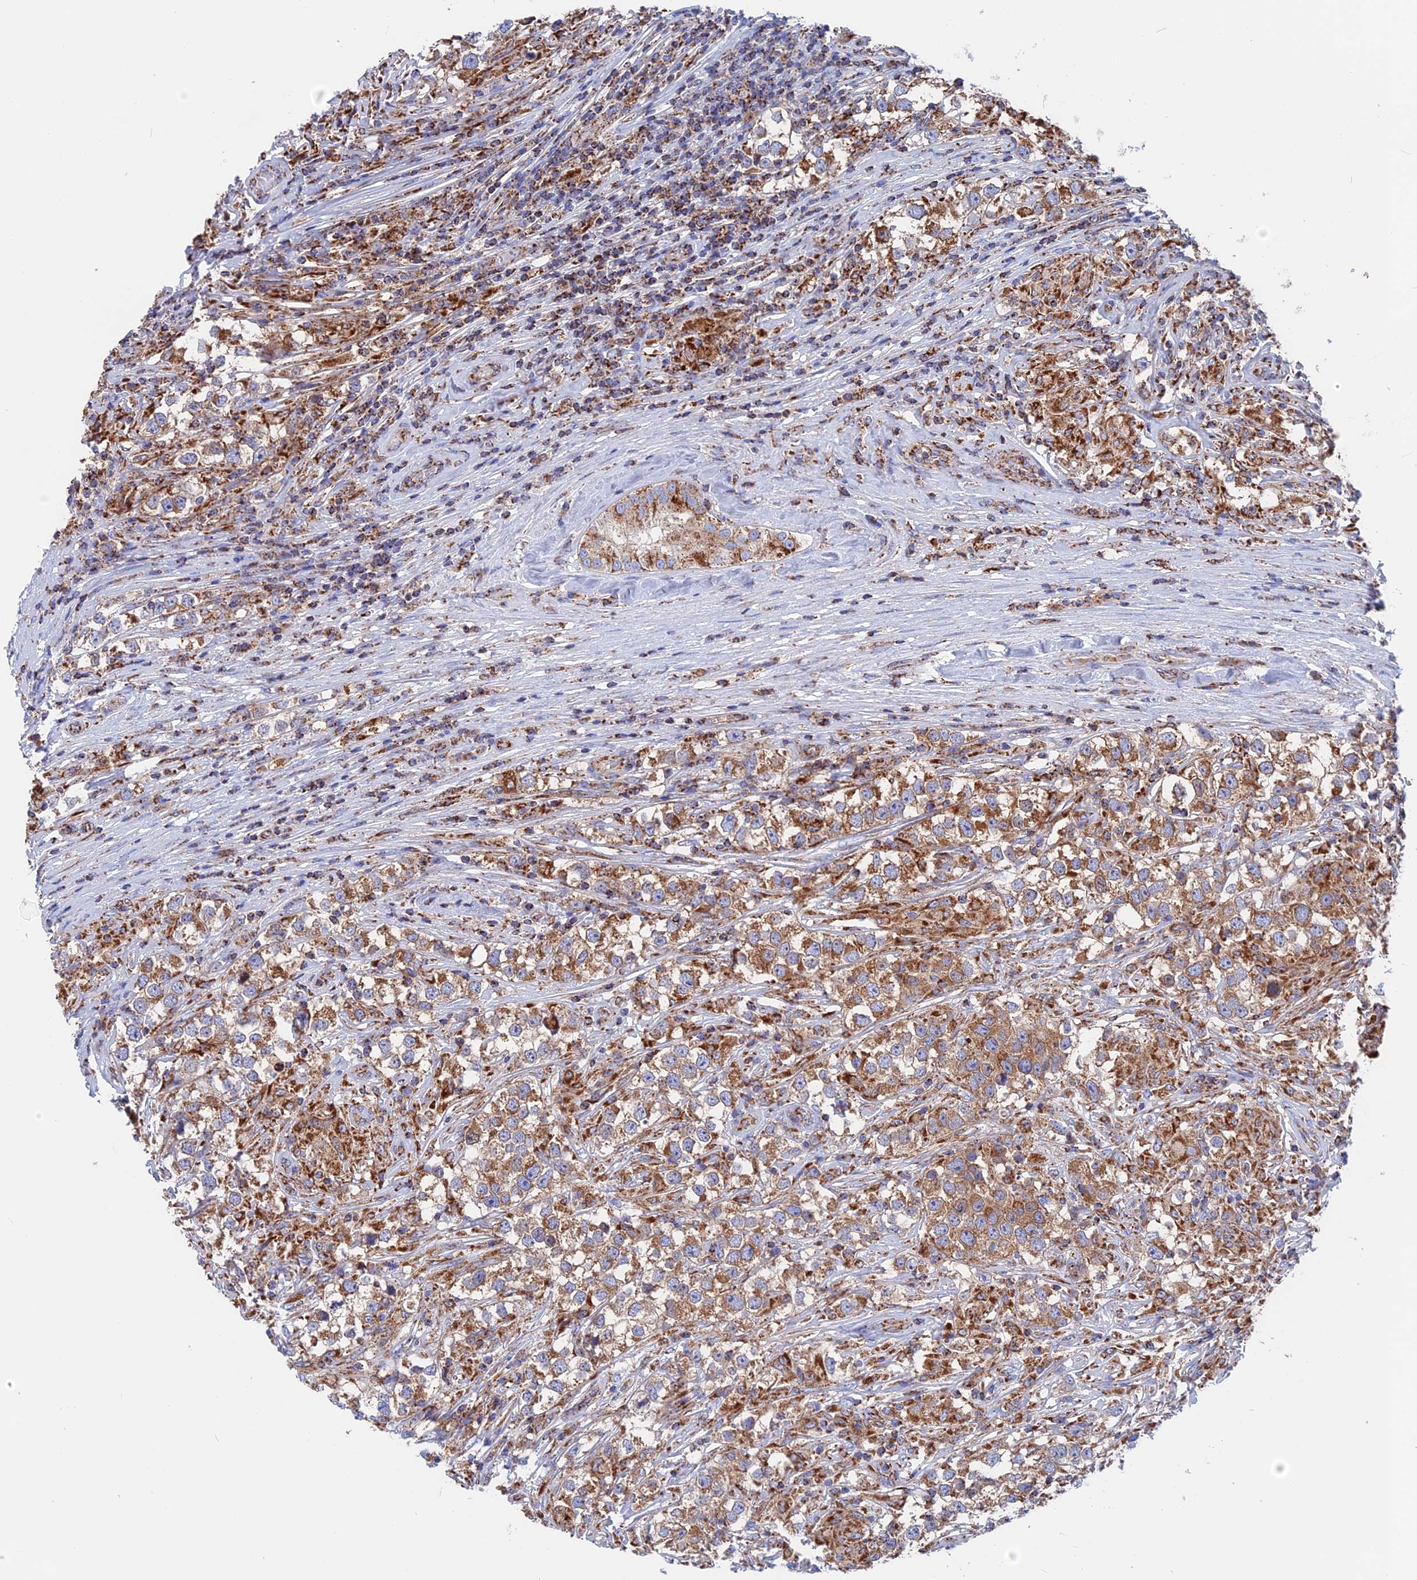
{"staining": {"intensity": "strong", "quantity": ">75%", "location": "cytoplasmic/membranous"}, "tissue": "testis cancer", "cell_type": "Tumor cells", "image_type": "cancer", "snomed": [{"axis": "morphology", "description": "Seminoma, NOS"}, {"axis": "topography", "description": "Testis"}], "caption": "High-power microscopy captured an IHC photomicrograph of testis cancer, revealing strong cytoplasmic/membranous staining in approximately >75% of tumor cells.", "gene": "WDR83", "patient": {"sex": "male", "age": 46}}